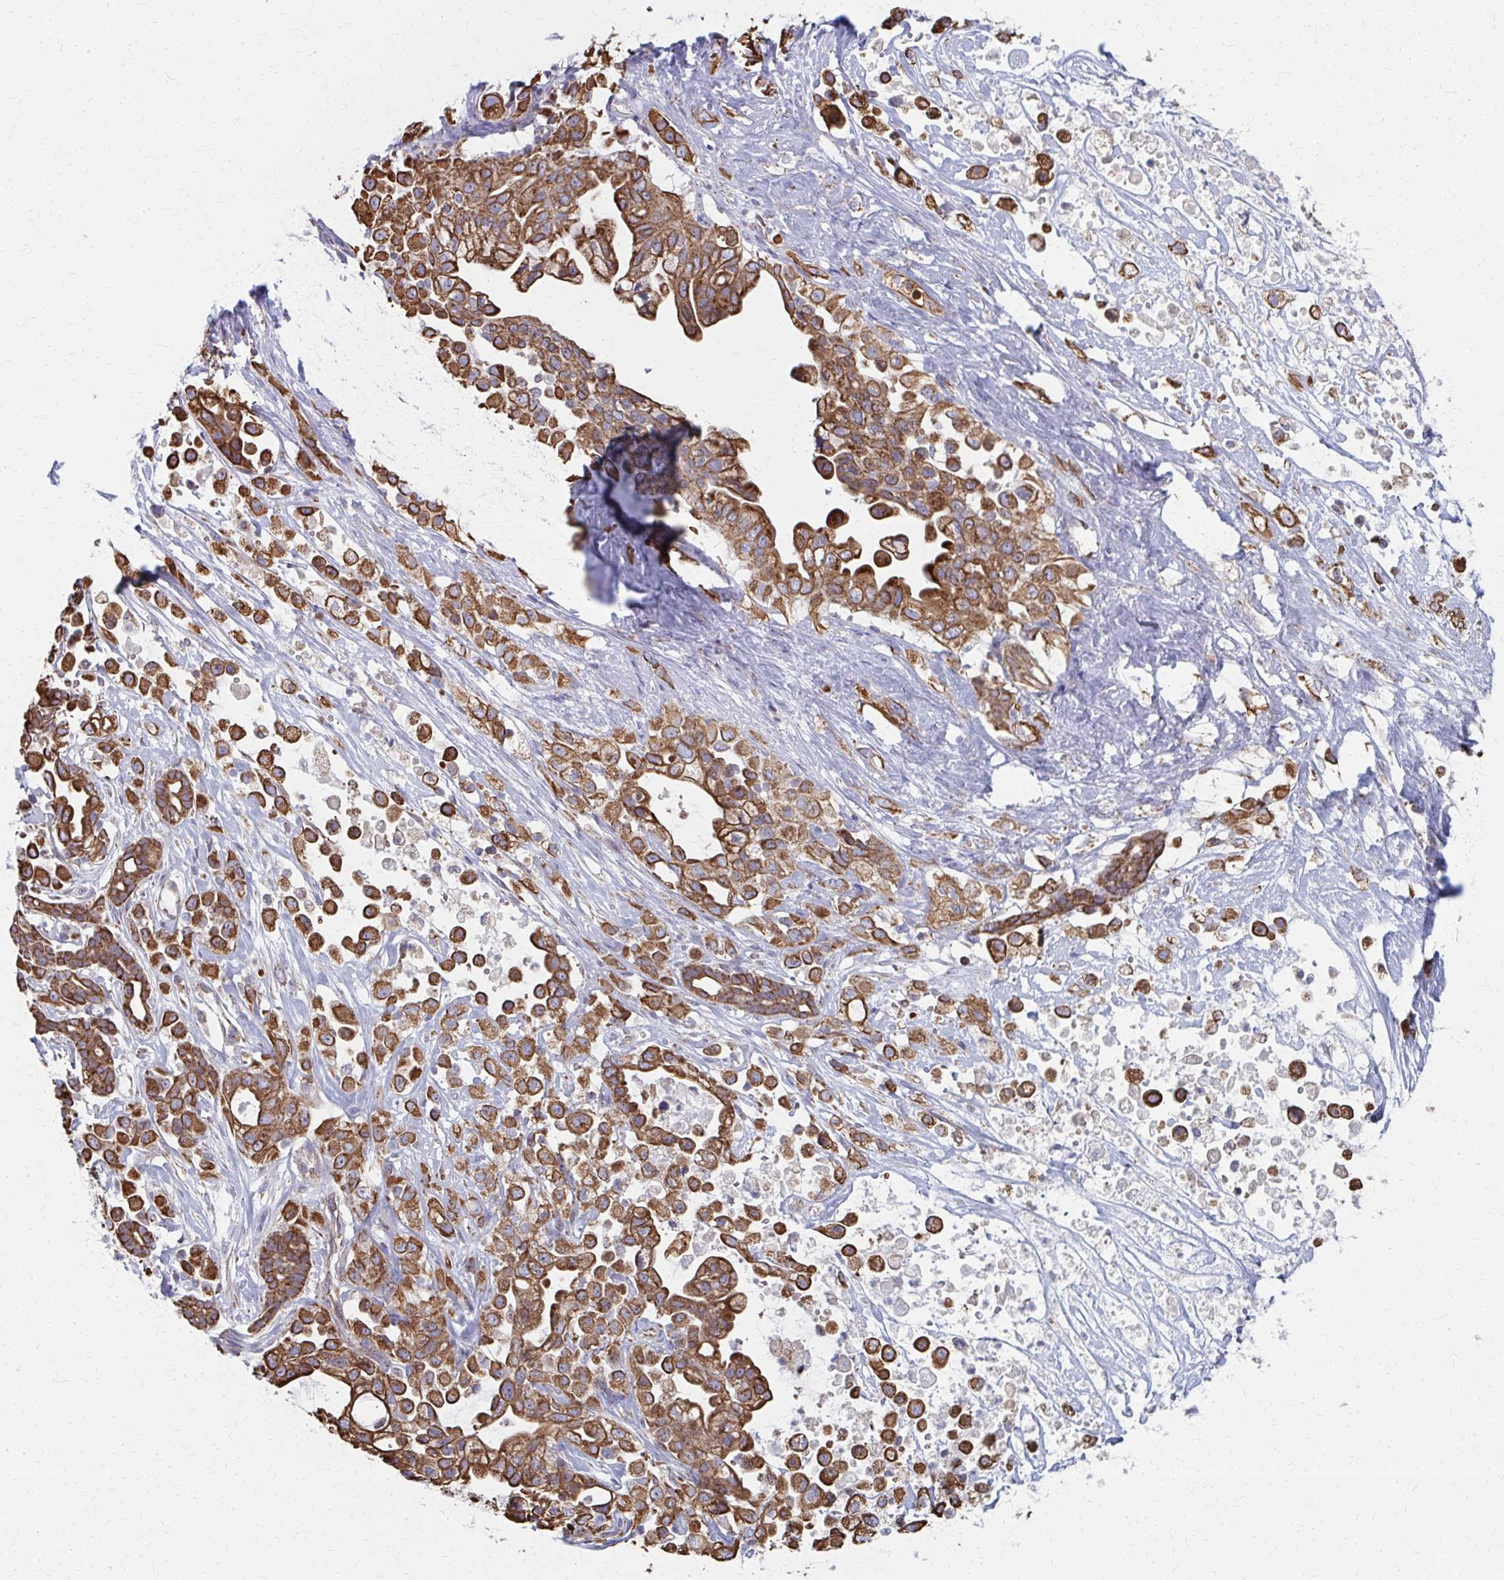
{"staining": {"intensity": "moderate", "quantity": ">75%", "location": "cytoplasmic/membranous"}, "tissue": "pancreatic cancer", "cell_type": "Tumor cells", "image_type": "cancer", "snomed": [{"axis": "morphology", "description": "Adenocarcinoma, NOS"}, {"axis": "topography", "description": "Pancreas"}], "caption": "Protein staining reveals moderate cytoplasmic/membranous expression in about >75% of tumor cells in pancreatic cancer. The staining is performed using DAB brown chromogen to label protein expression. The nuclei are counter-stained blue using hematoxylin.", "gene": "FAHD1", "patient": {"sex": "male", "age": 44}}